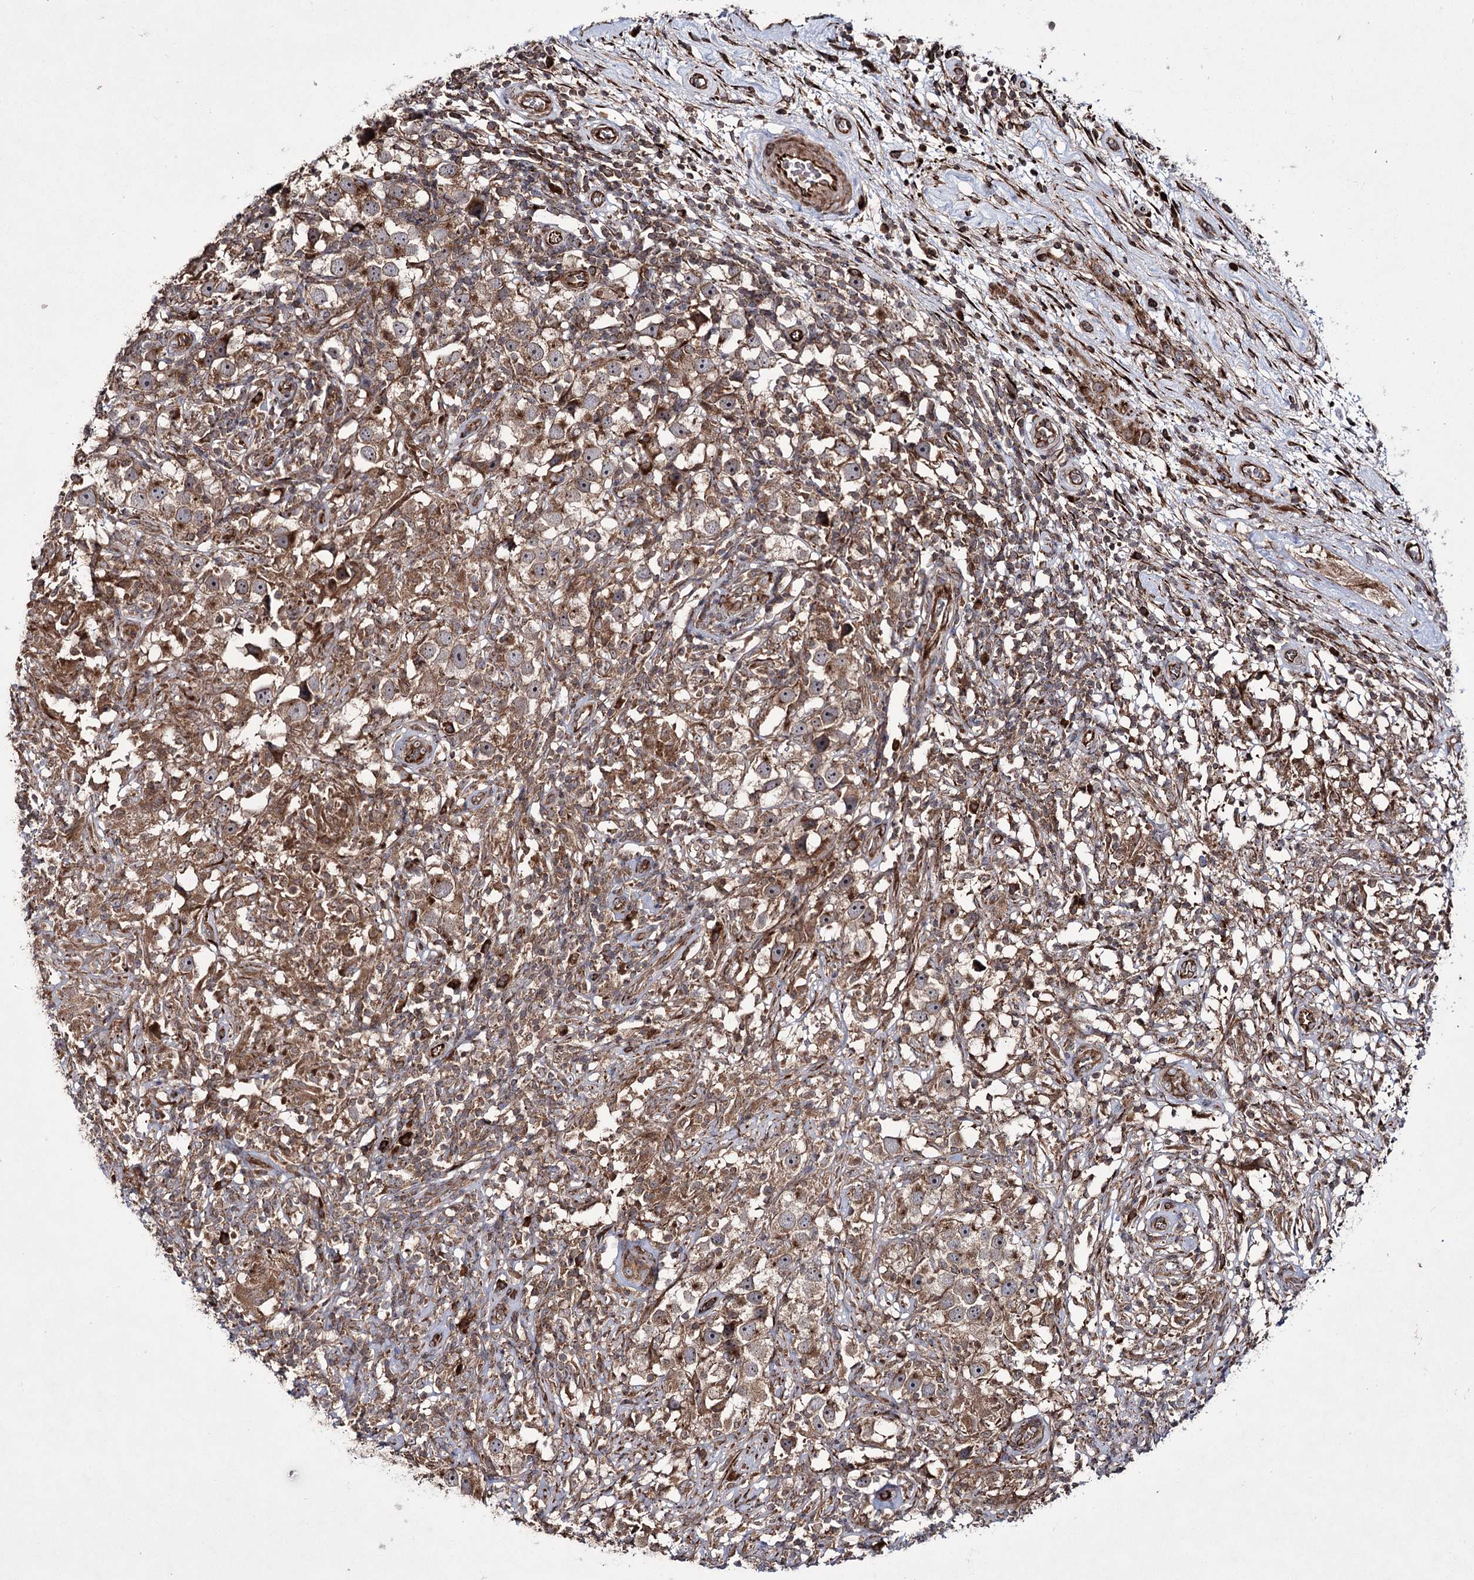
{"staining": {"intensity": "moderate", "quantity": ">75%", "location": "cytoplasmic/membranous"}, "tissue": "testis cancer", "cell_type": "Tumor cells", "image_type": "cancer", "snomed": [{"axis": "morphology", "description": "Seminoma, NOS"}, {"axis": "topography", "description": "Testis"}], "caption": "High-power microscopy captured an immunohistochemistry photomicrograph of testis seminoma, revealing moderate cytoplasmic/membranous expression in approximately >75% of tumor cells. Using DAB (brown) and hematoxylin (blue) stains, captured at high magnification using brightfield microscopy.", "gene": "HECTD2", "patient": {"sex": "male", "age": 49}}